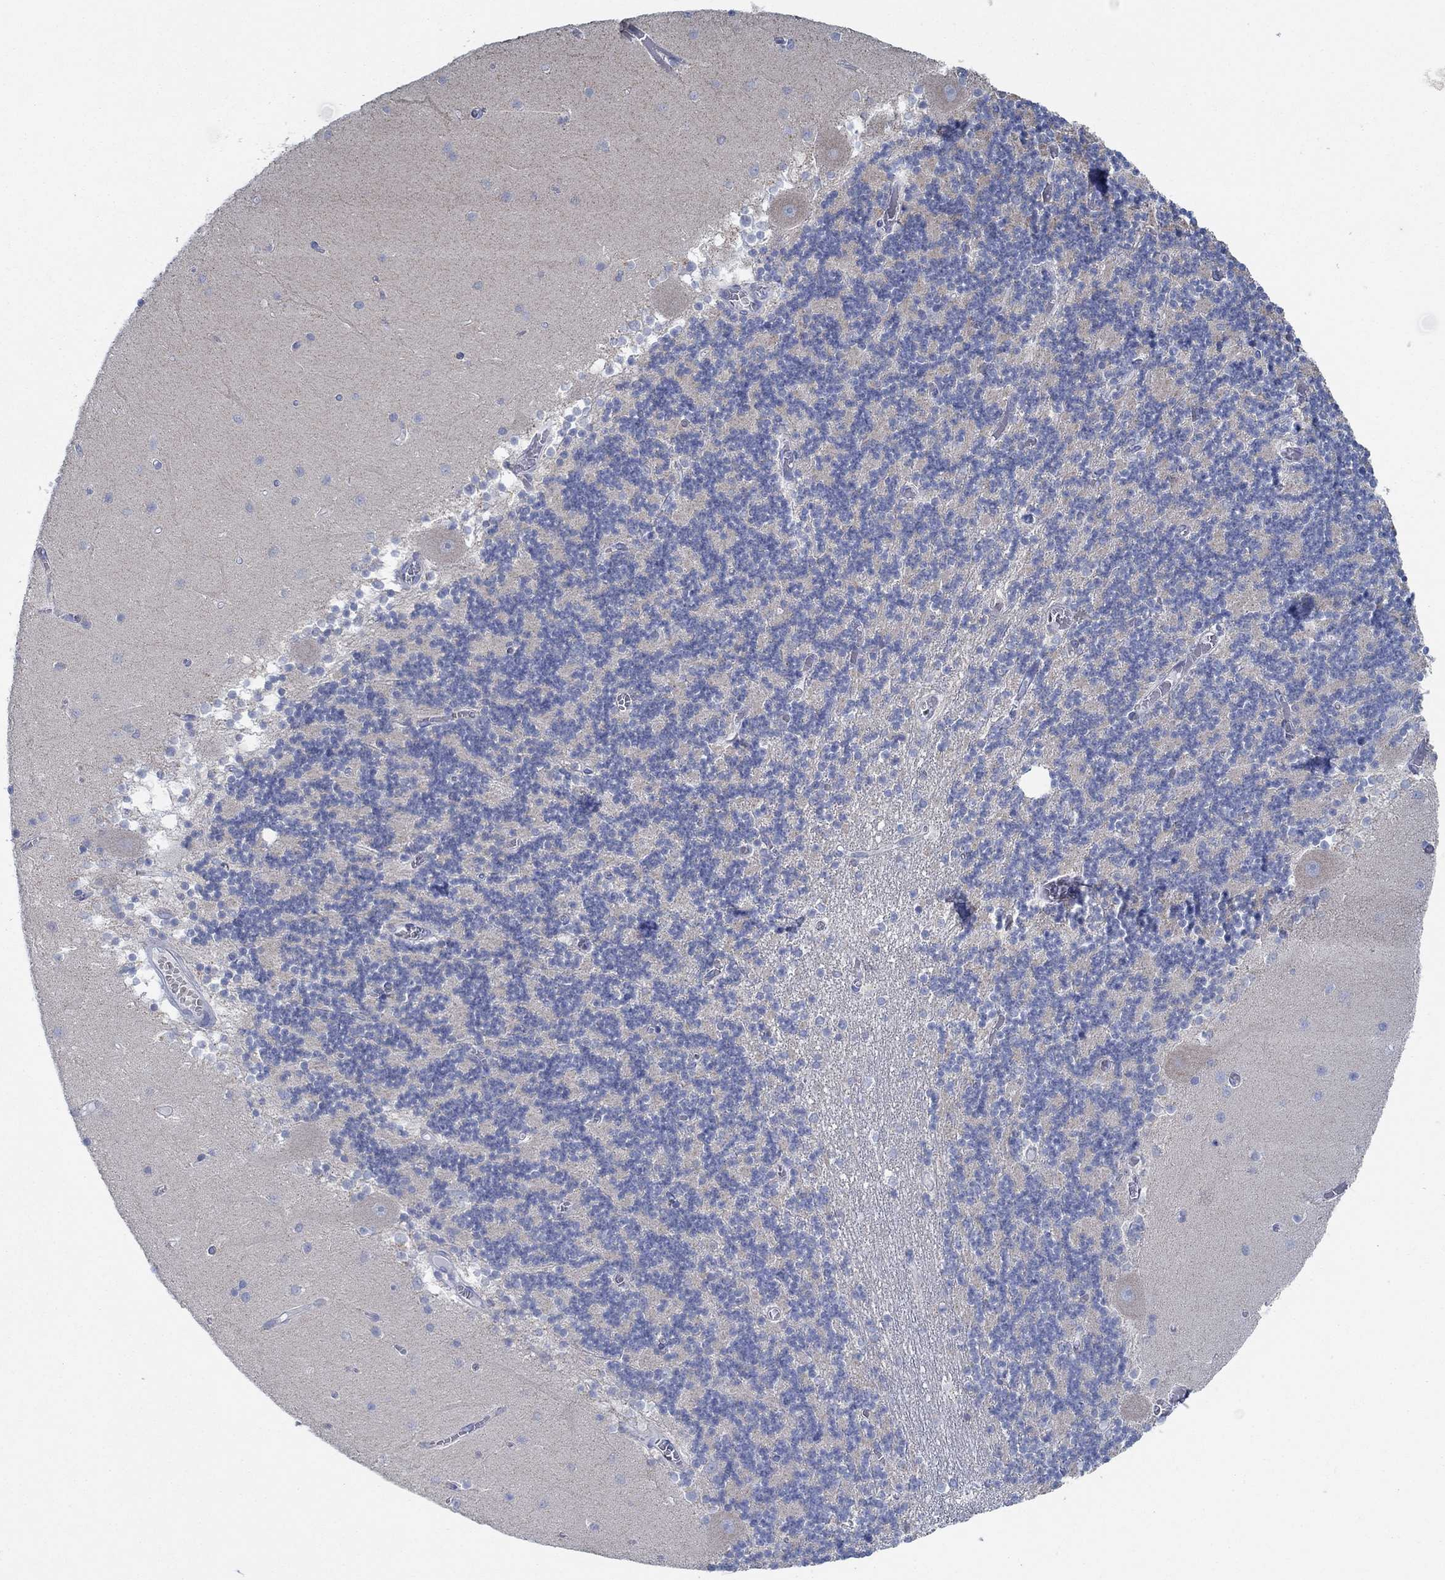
{"staining": {"intensity": "negative", "quantity": "none", "location": "none"}, "tissue": "cerebellum", "cell_type": "Cells in granular layer", "image_type": "normal", "snomed": [{"axis": "morphology", "description": "Normal tissue, NOS"}, {"axis": "topography", "description": "Cerebellum"}], "caption": "This is an IHC photomicrograph of benign human cerebellum. There is no staining in cells in granular layer.", "gene": "GLOD5", "patient": {"sex": "female", "age": 28}}